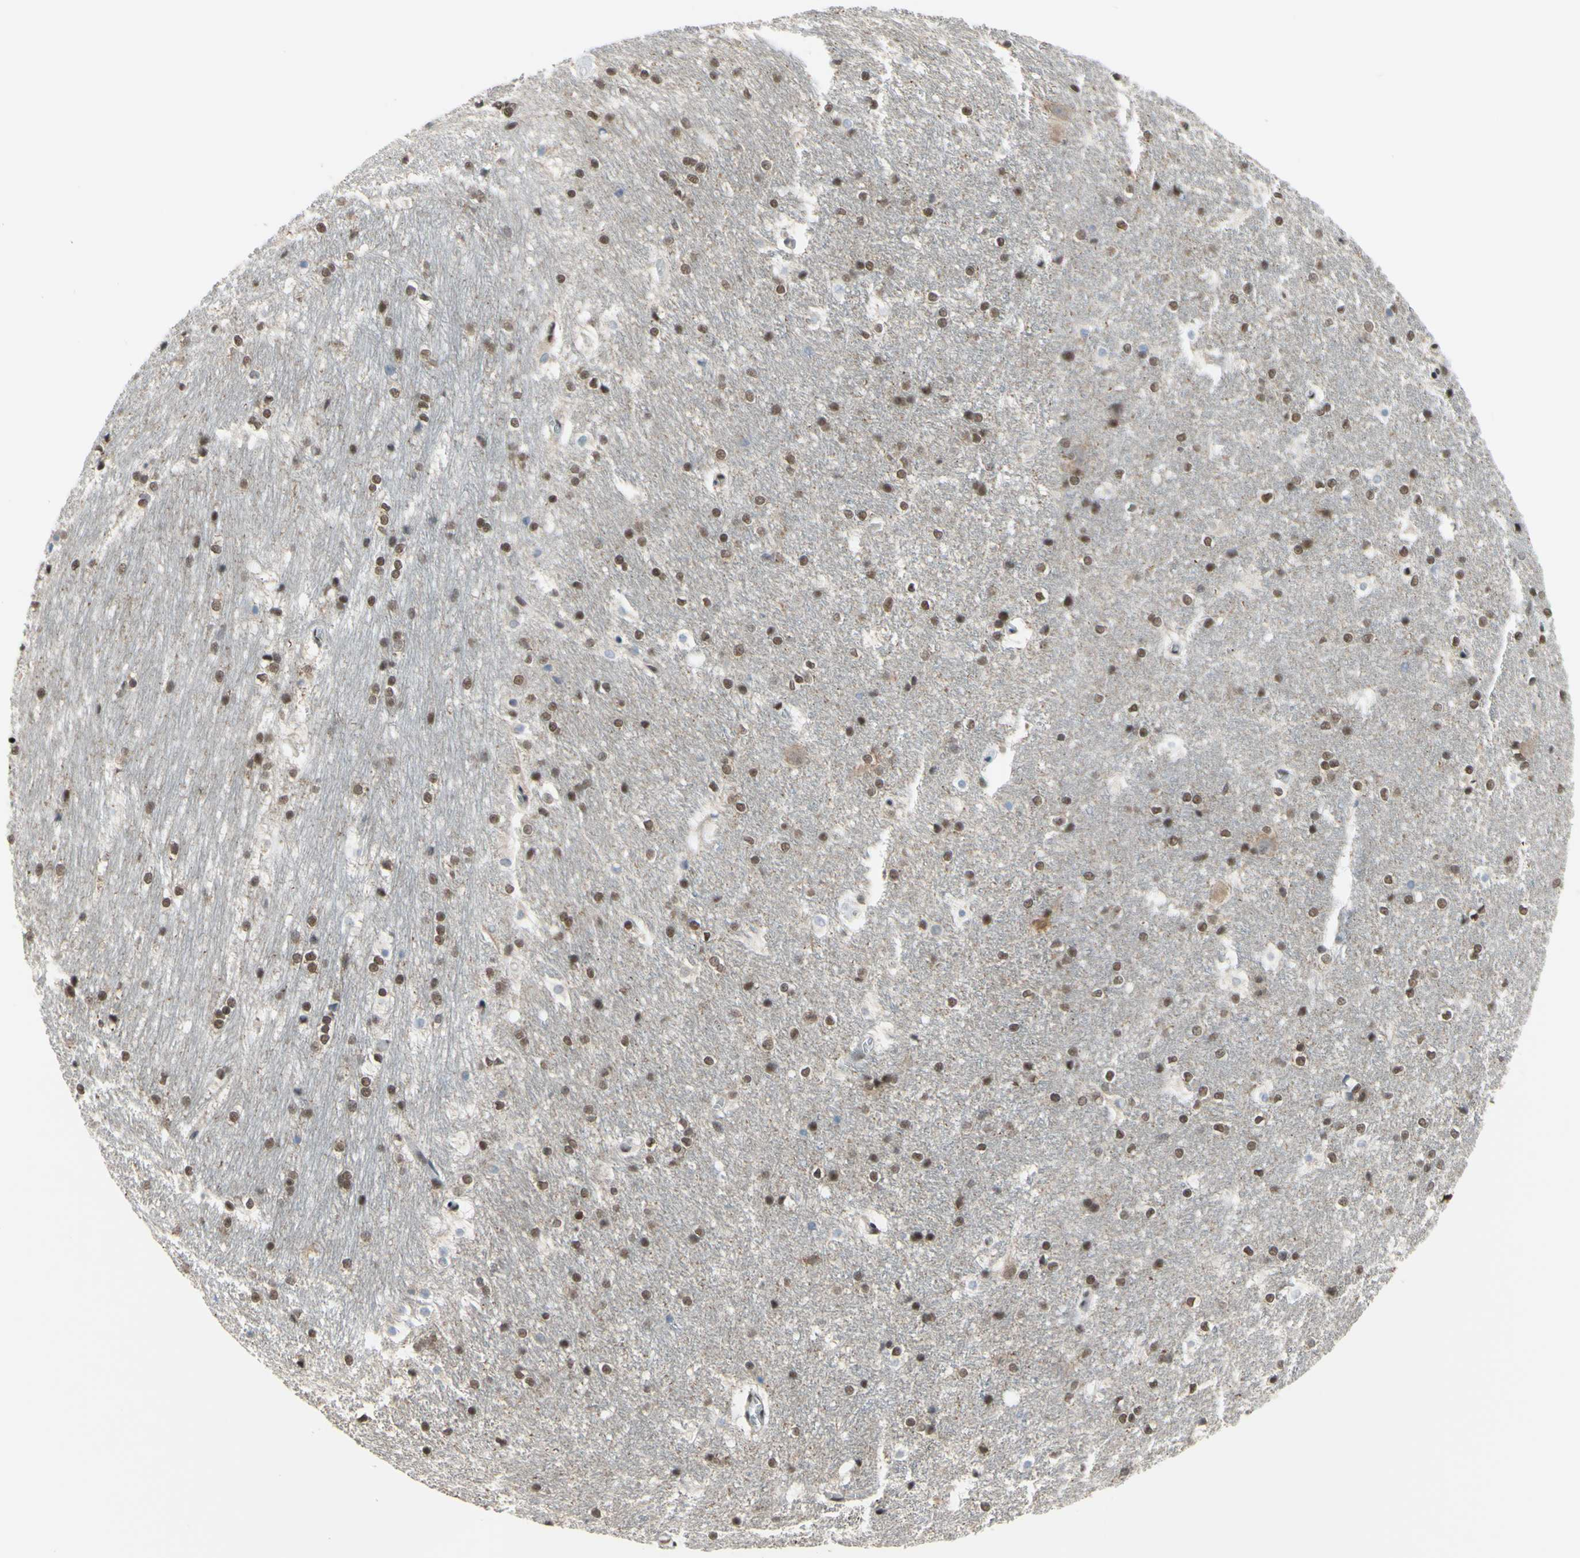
{"staining": {"intensity": "moderate", "quantity": "25%-75%", "location": "cytoplasmic/membranous,nuclear"}, "tissue": "hippocampus", "cell_type": "Glial cells", "image_type": "normal", "snomed": [{"axis": "morphology", "description": "Normal tissue, NOS"}, {"axis": "topography", "description": "Hippocampus"}], "caption": "A micrograph of hippocampus stained for a protein reveals moderate cytoplasmic/membranous,nuclear brown staining in glial cells. The staining is performed using DAB (3,3'-diaminobenzidine) brown chromogen to label protein expression. The nuclei are counter-stained blue using hematoxylin.", "gene": "SP4", "patient": {"sex": "female", "age": 19}}